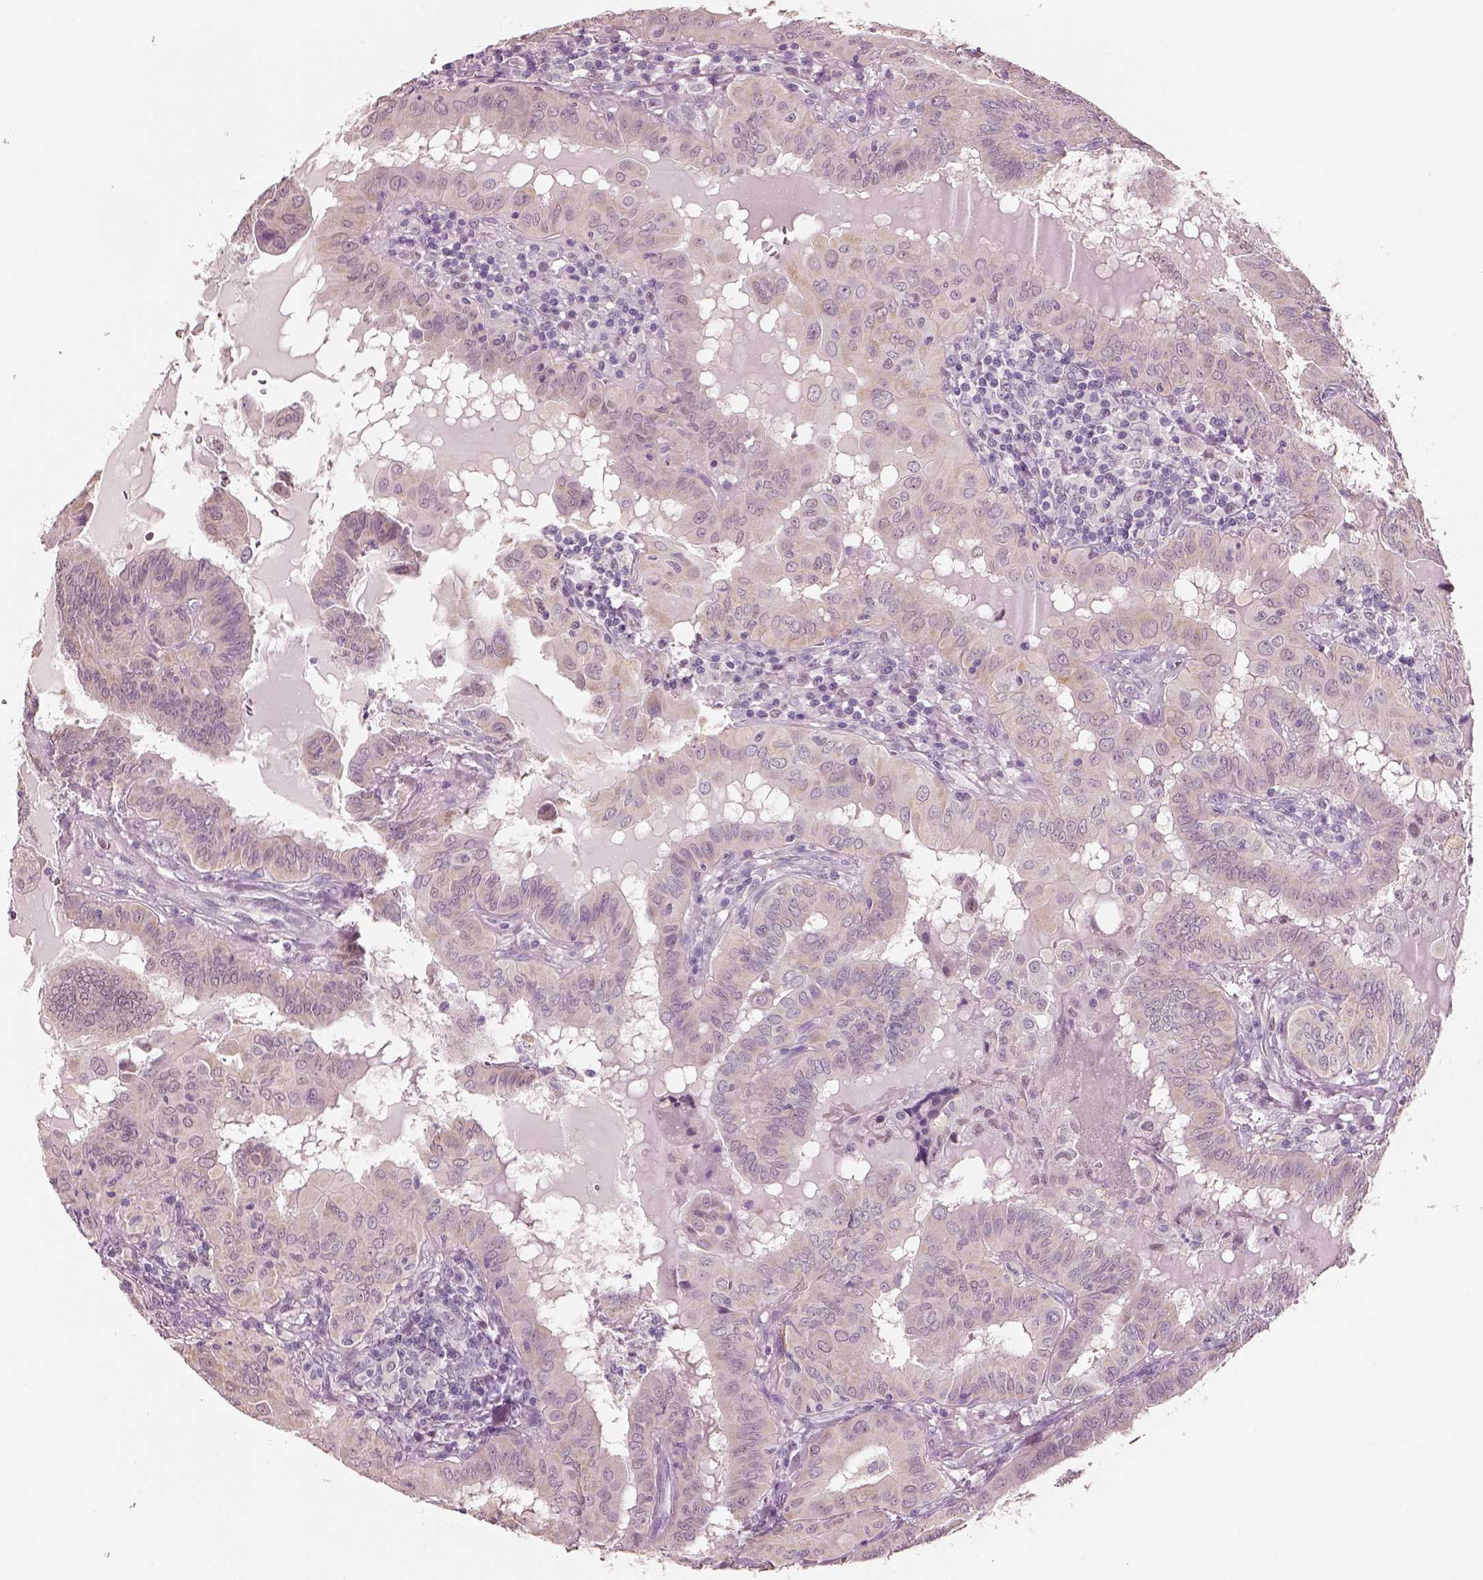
{"staining": {"intensity": "weak", "quantity": ">75%", "location": "cytoplasmic/membranous"}, "tissue": "thyroid cancer", "cell_type": "Tumor cells", "image_type": "cancer", "snomed": [{"axis": "morphology", "description": "Papillary adenocarcinoma, NOS"}, {"axis": "topography", "description": "Thyroid gland"}], "caption": "Tumor cells exhibit weak cytoplasmic/membranous positivity in approximately >75% of cells in thyroid papillary adenocarcinoma.", "gene": "ELSPBP1", "patient": {"sex": "female", "age": 37}}